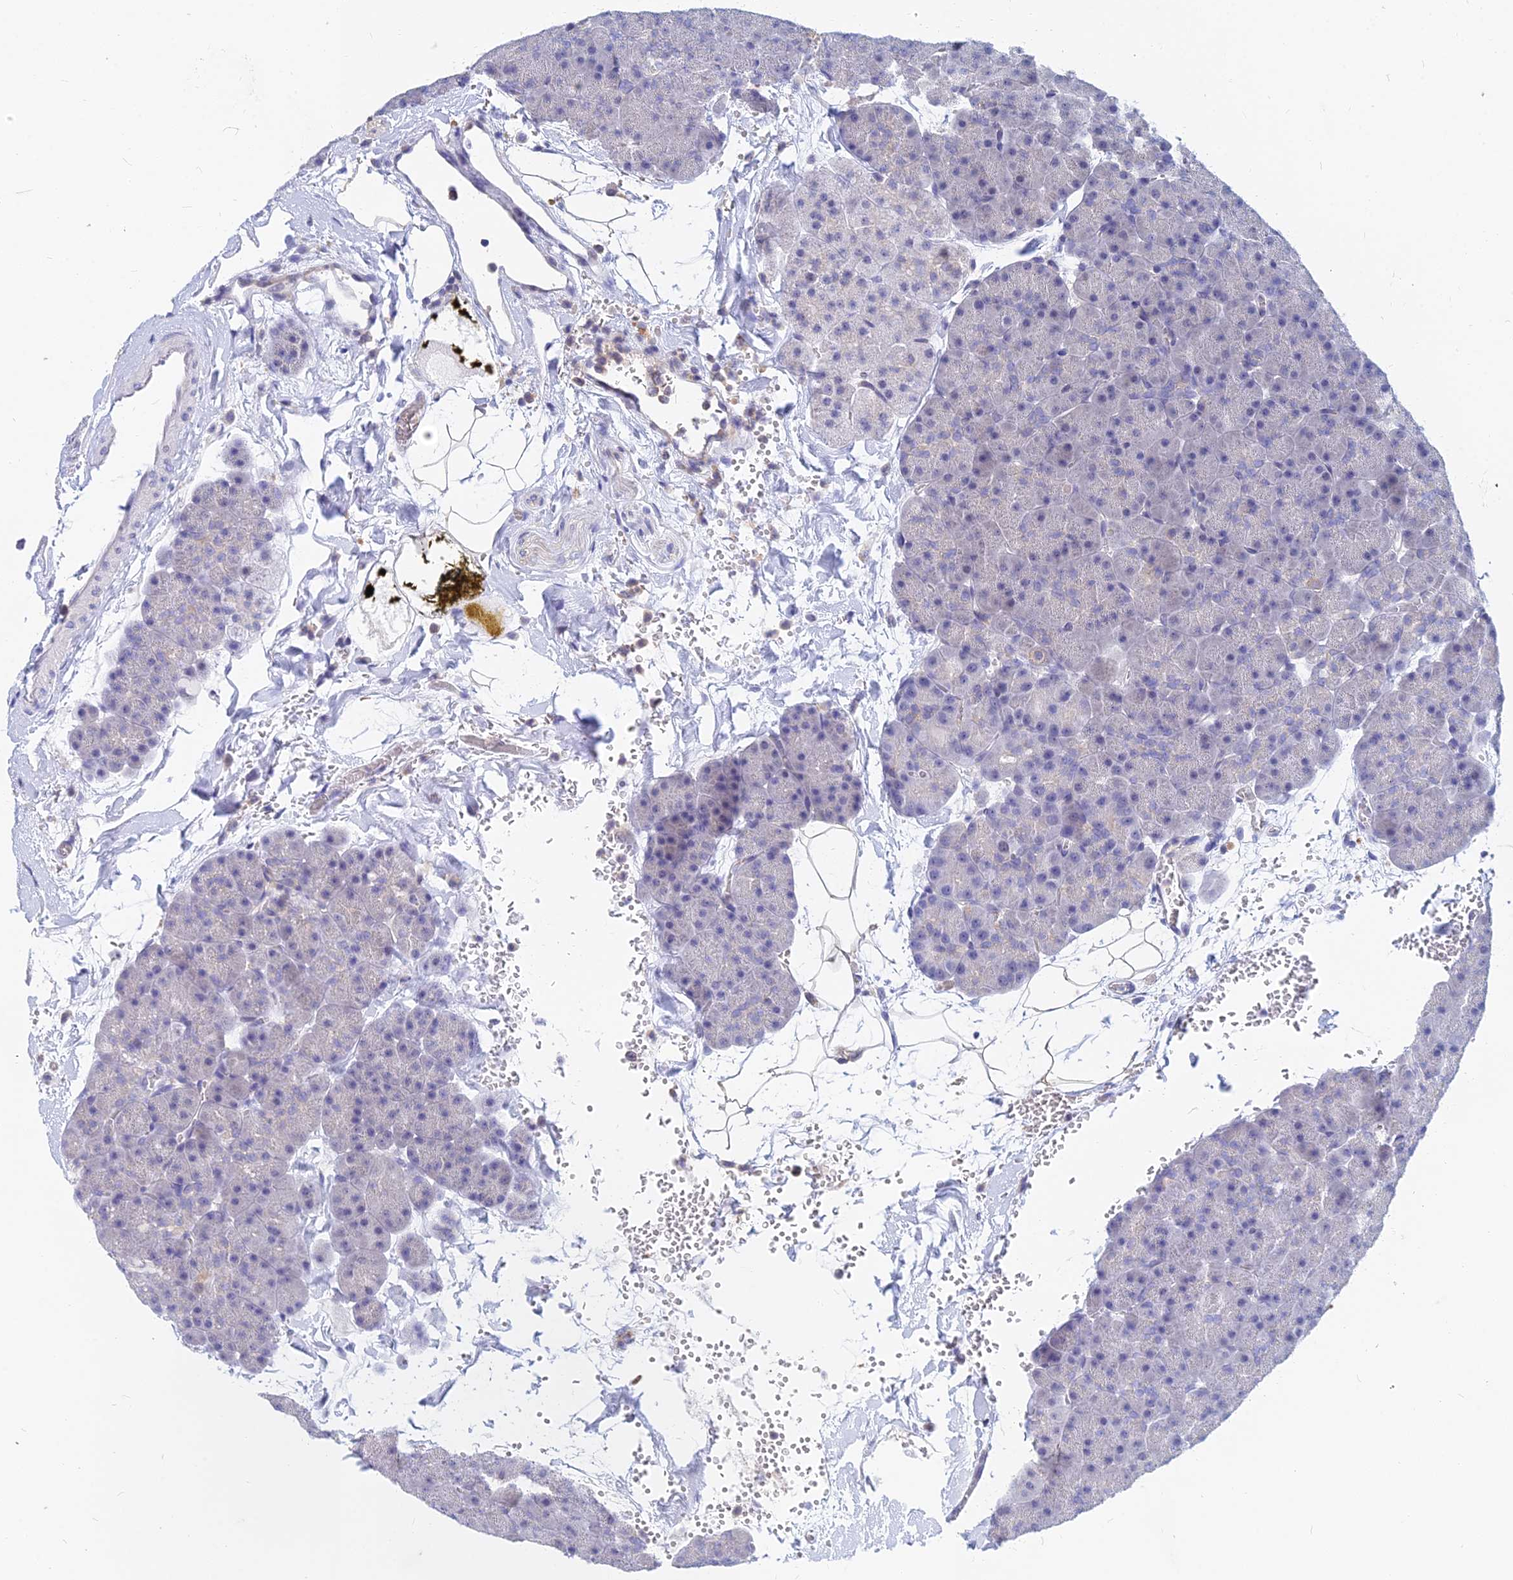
{"staining": {"intensity": "negative", "quantity": "none", "location": "none"}, "tissue": "pancreas", "cell_type": "Exocrine glandular cells", "image_type": "normal", "snomed": [{"axis": "morphology", "description": "Normal tissue, NOS"}, {"axis": "topography", "description": "Pancreas"}], "caption": "This is a histopathology image of immunohistochemistry (IHC) staining of unremarkable pancreas, which shows no positivity in exocrine glandular cells. (DAB (3,3'-diaminobenzidine) immunohistochemistry (IHC) visualized using brightfield microscopy, high magnification).", "gene": "B3GALT4", "patient": {"sex": "male", "age": 36}}